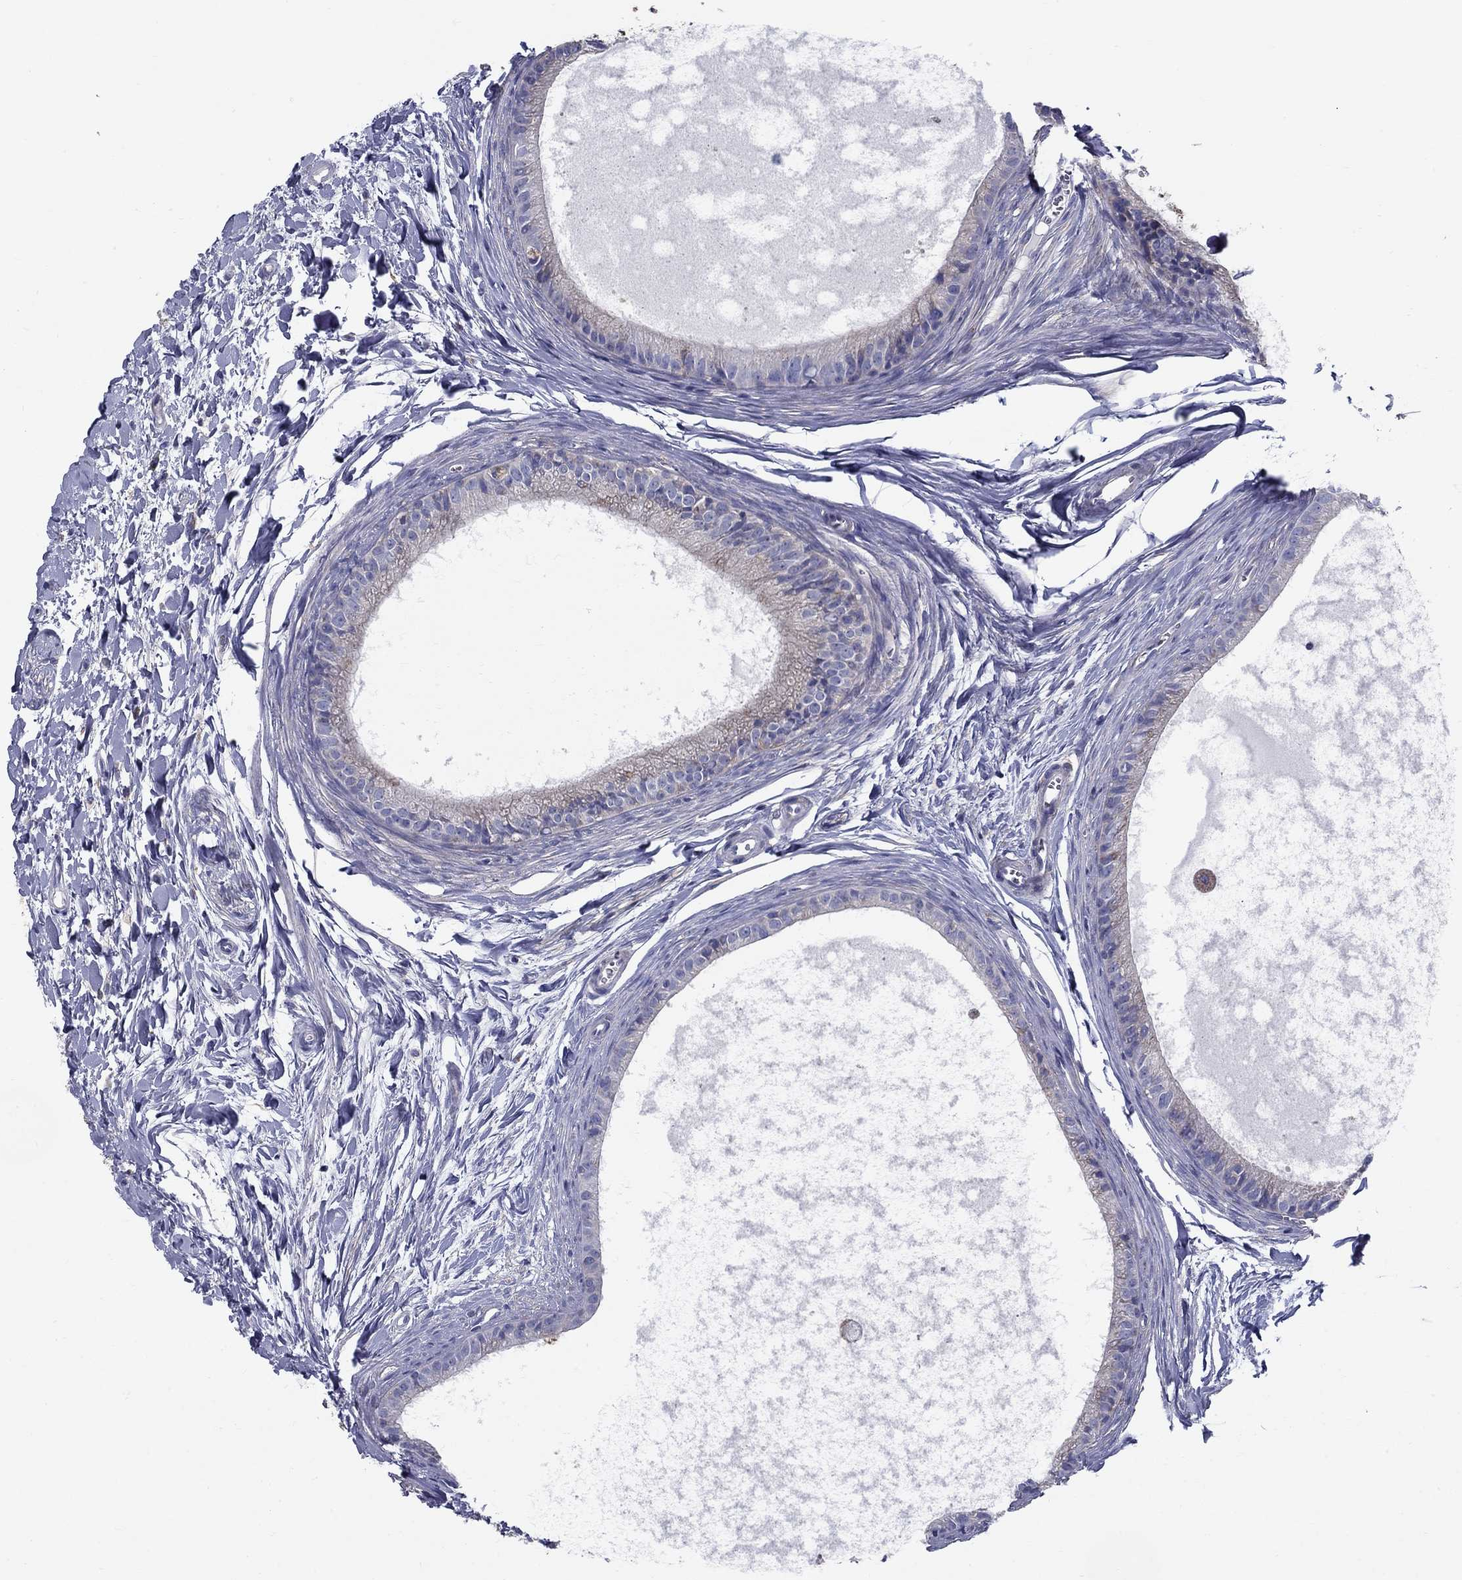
{"staining": {"intensity": "strong", "quantity": "<25%", "location": "cytoplasmic/membranous"}, "tissue": "epididymis", "cell_type": "Glandular cells", "image_type": "normal", "snomed": [{"axis": "morphology", "description": "Normal tissue, NOS"}, {"axis": "topography", "description": "Epididymis"}], "caption": "DAB (3,3'-diaminobenzidine) immunohistochemical staining of benign human epididymis exhibits strong cytoplasmic/membranous protein expression in about <25% of glandular cells.", "gene": "NME5", "patient": {"sex": "male", "age": 51}}